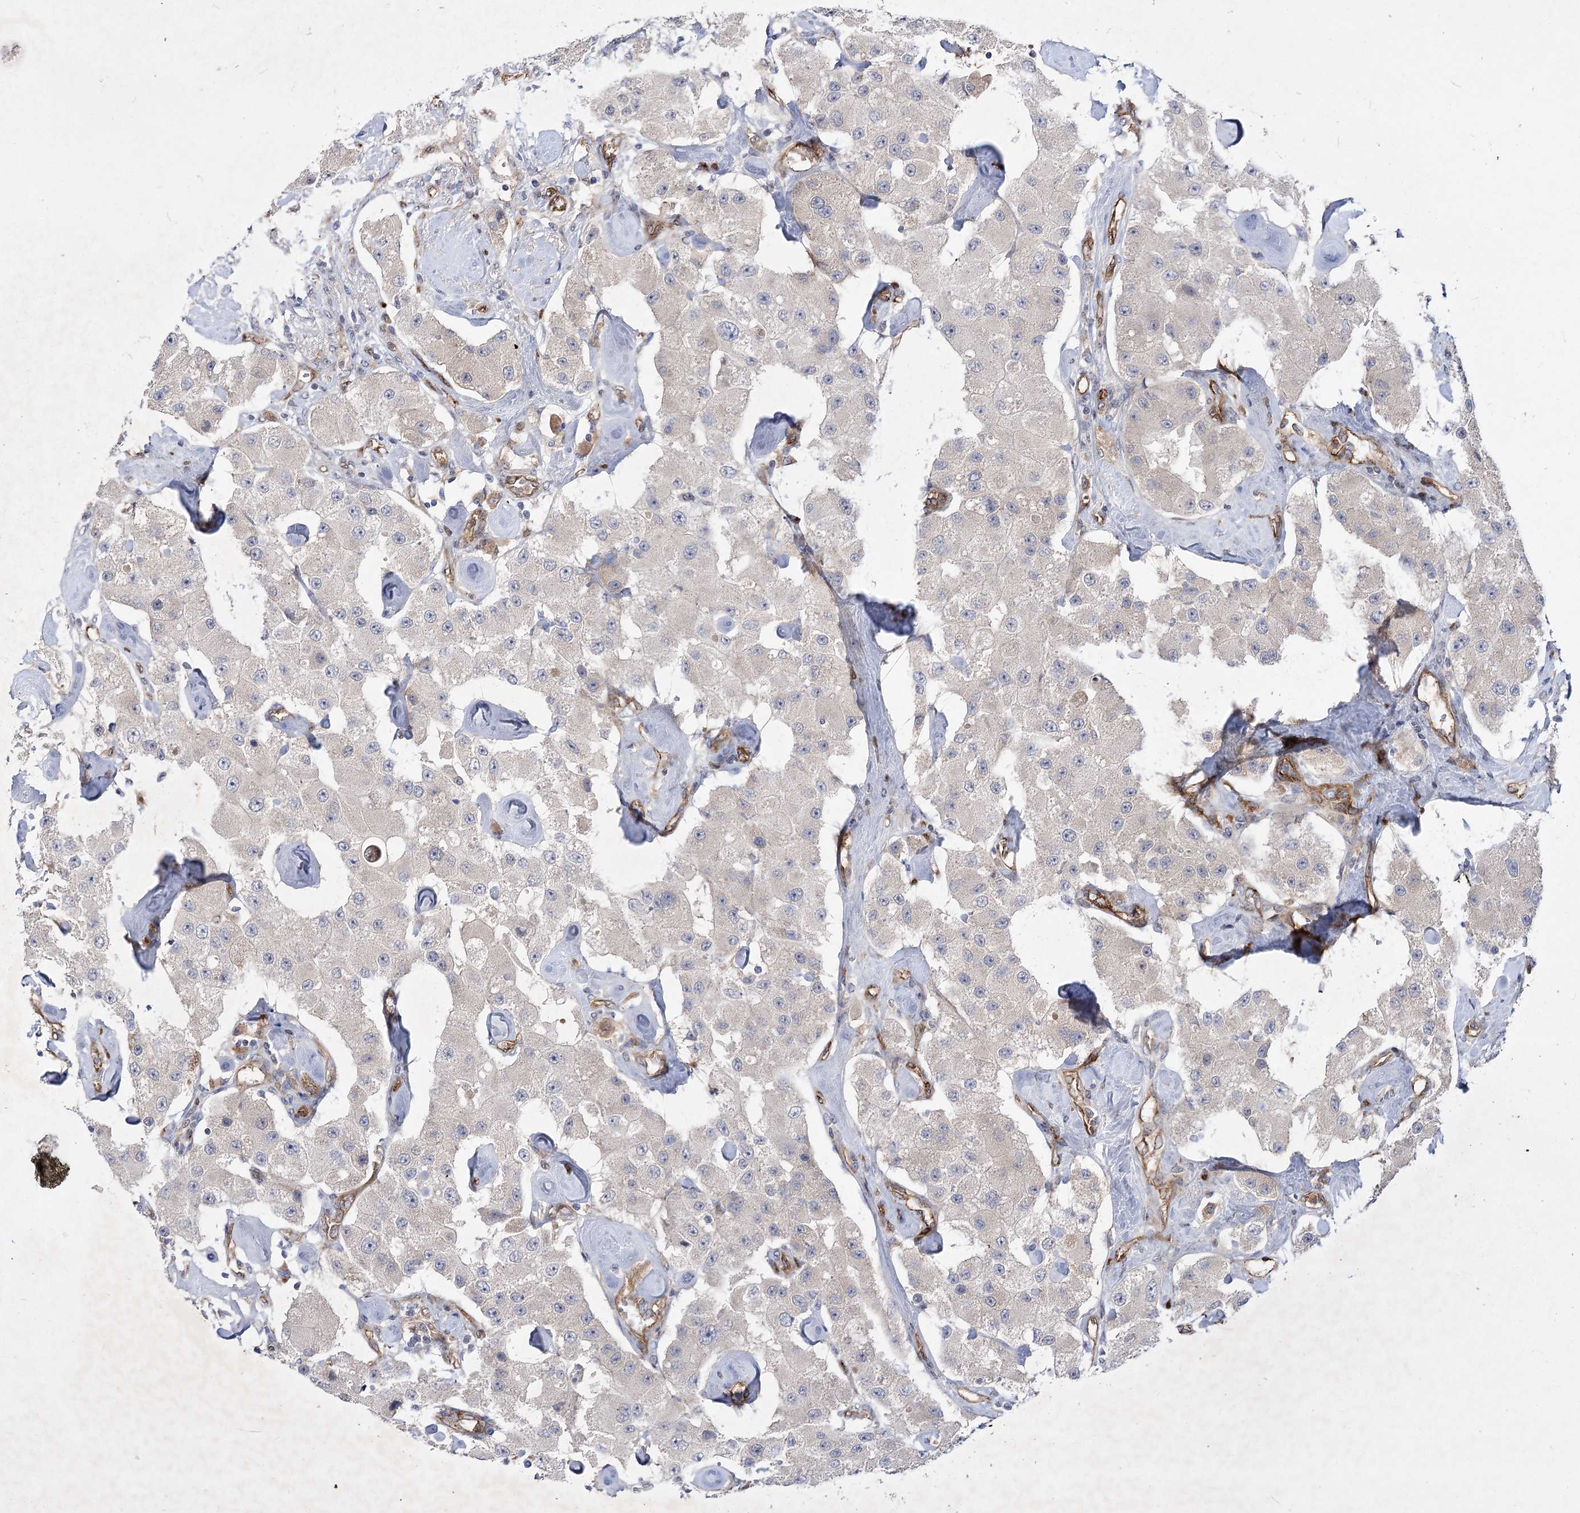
{"staining": {"intensity": "negative", "quantity": "none", "location": "none"}, "tissue": "carcinoid", "cell_type": "Tumor cells", "image_type": "cancer", "snomed": [{"axis": "morphology", "description": "Carcinoid, malignant, NOS"}, {"axis": "topography", "description": "Pancreas"}], "caption": "IHC micrograph of neoplastic tissue: human carcinoid (malignant) stained with DAB displays no significant protein staining in tumor cells.", "gene": "ARHGAP31", "patient": {"sex": "male", "age": 41}}